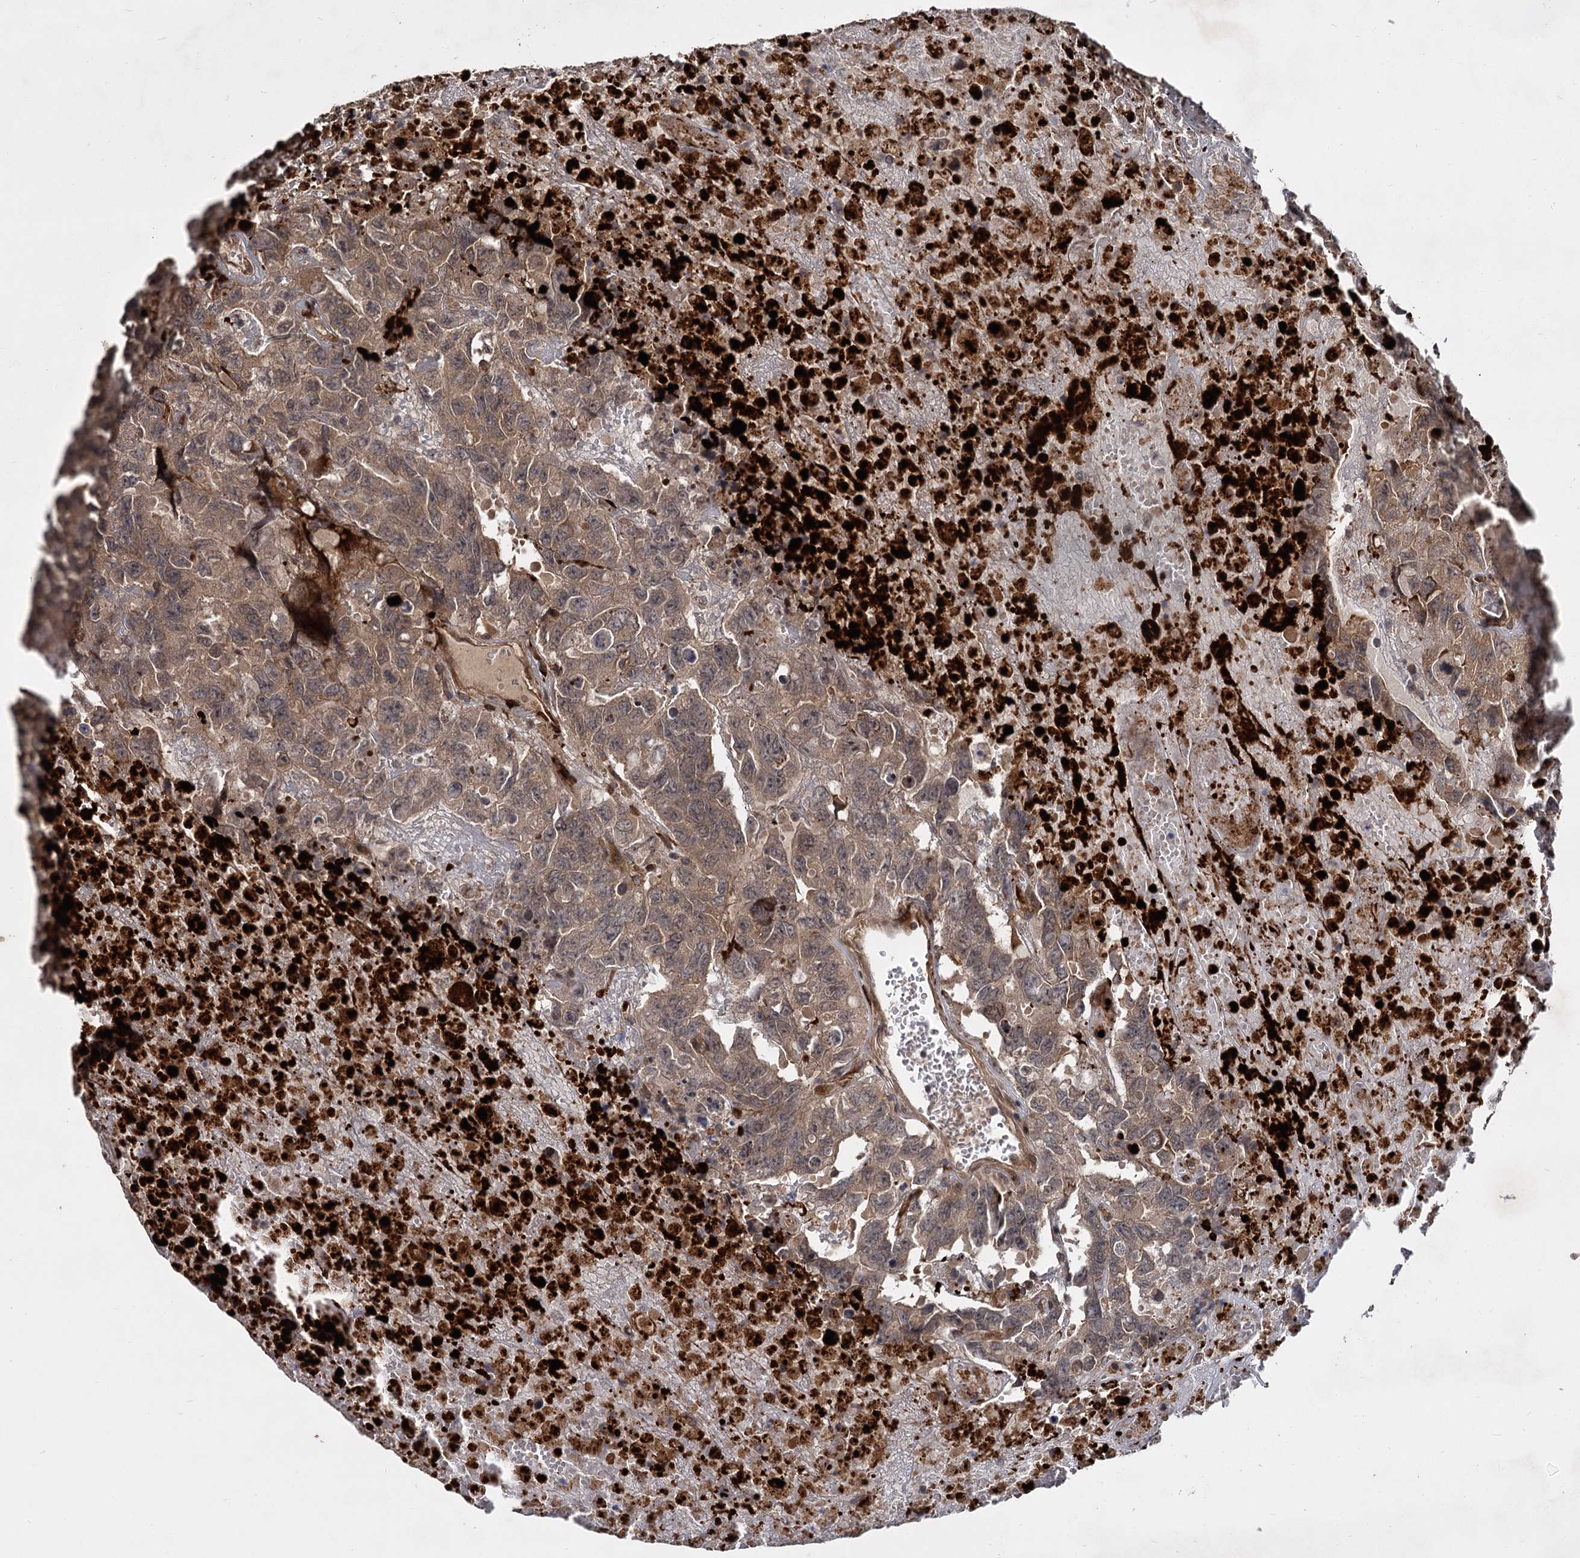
{"staining": {"intensity": "moderate", "quantity": ">75%", "location": "cytoplasmic/membranous"}, "tissue": "testis cancer", "cell_type": "Tumor cells", "image_type": "cancer", "snomed": [{"axis": "morphology", "description": "Carcinoma, Embryonal, NOS"}, {"axis": "topography", "description": "Testis"}], "caption": "Testis cancer stained with a protein marker shows moderate staining in tumor cells.", "gene": "INPPL1", "patient": {"sex": "male", "age": 45}}